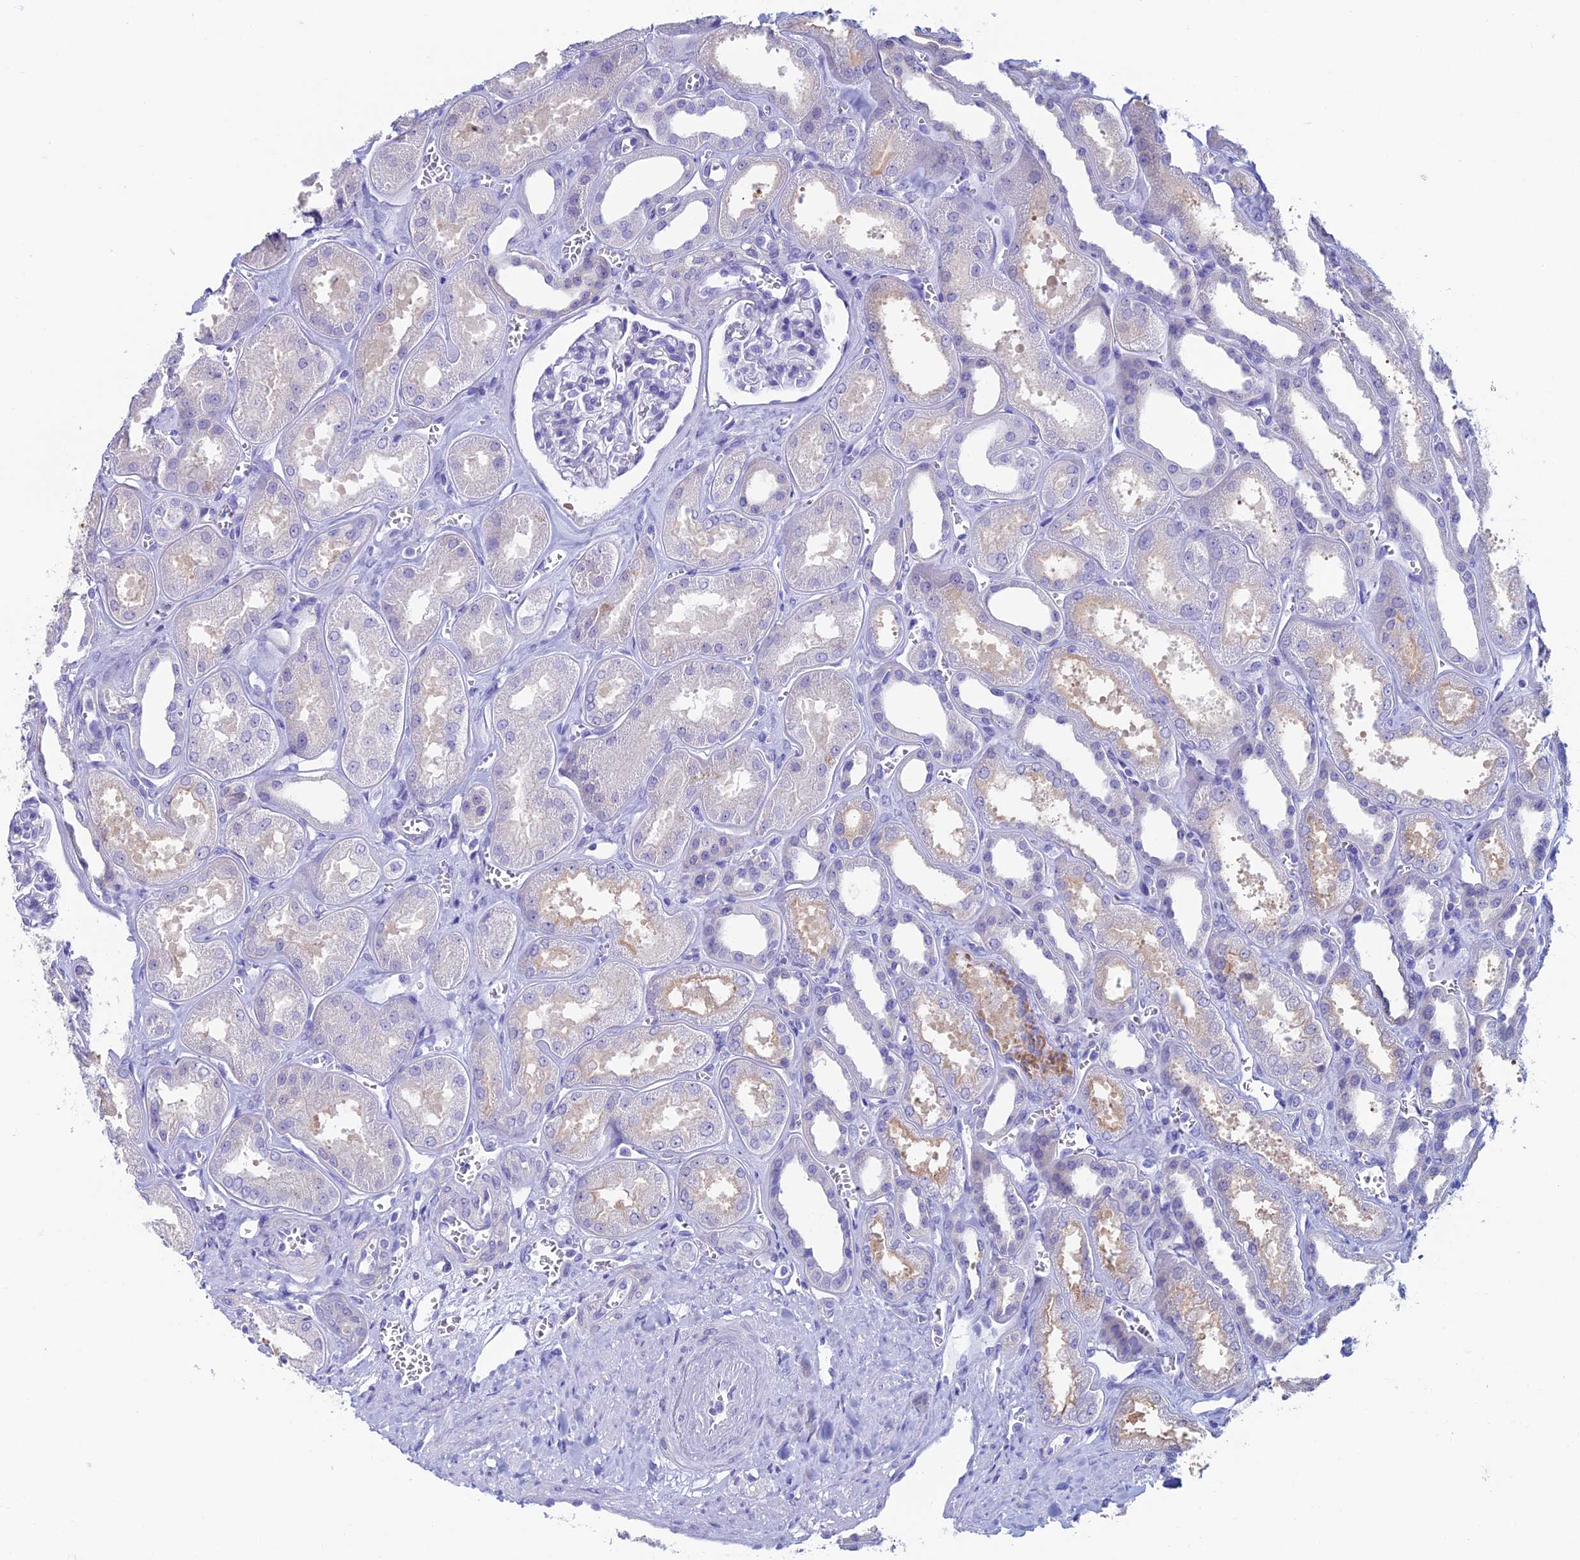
{"staining": {"intensity": "negative", "quantity": "none", "location": "none"}, "tissue": "kidney", "cell_type": "Cells in glomeruli", "image_type": "normal", "snomed": [{"axis": "morphology", "description": "Normal tissue, NOS"}, {"axis": "morphology", "description": "Adenocarcinoma, NOS"}, {"axis": "topography", "description": "Kidney"}], "caption": "This is an immunohistochemistry image of unremarkable kidney. There is no positivity in cells in glomeruli.", "gene": "KCNK17", "patient": {"sex": "female", "age": 68}}